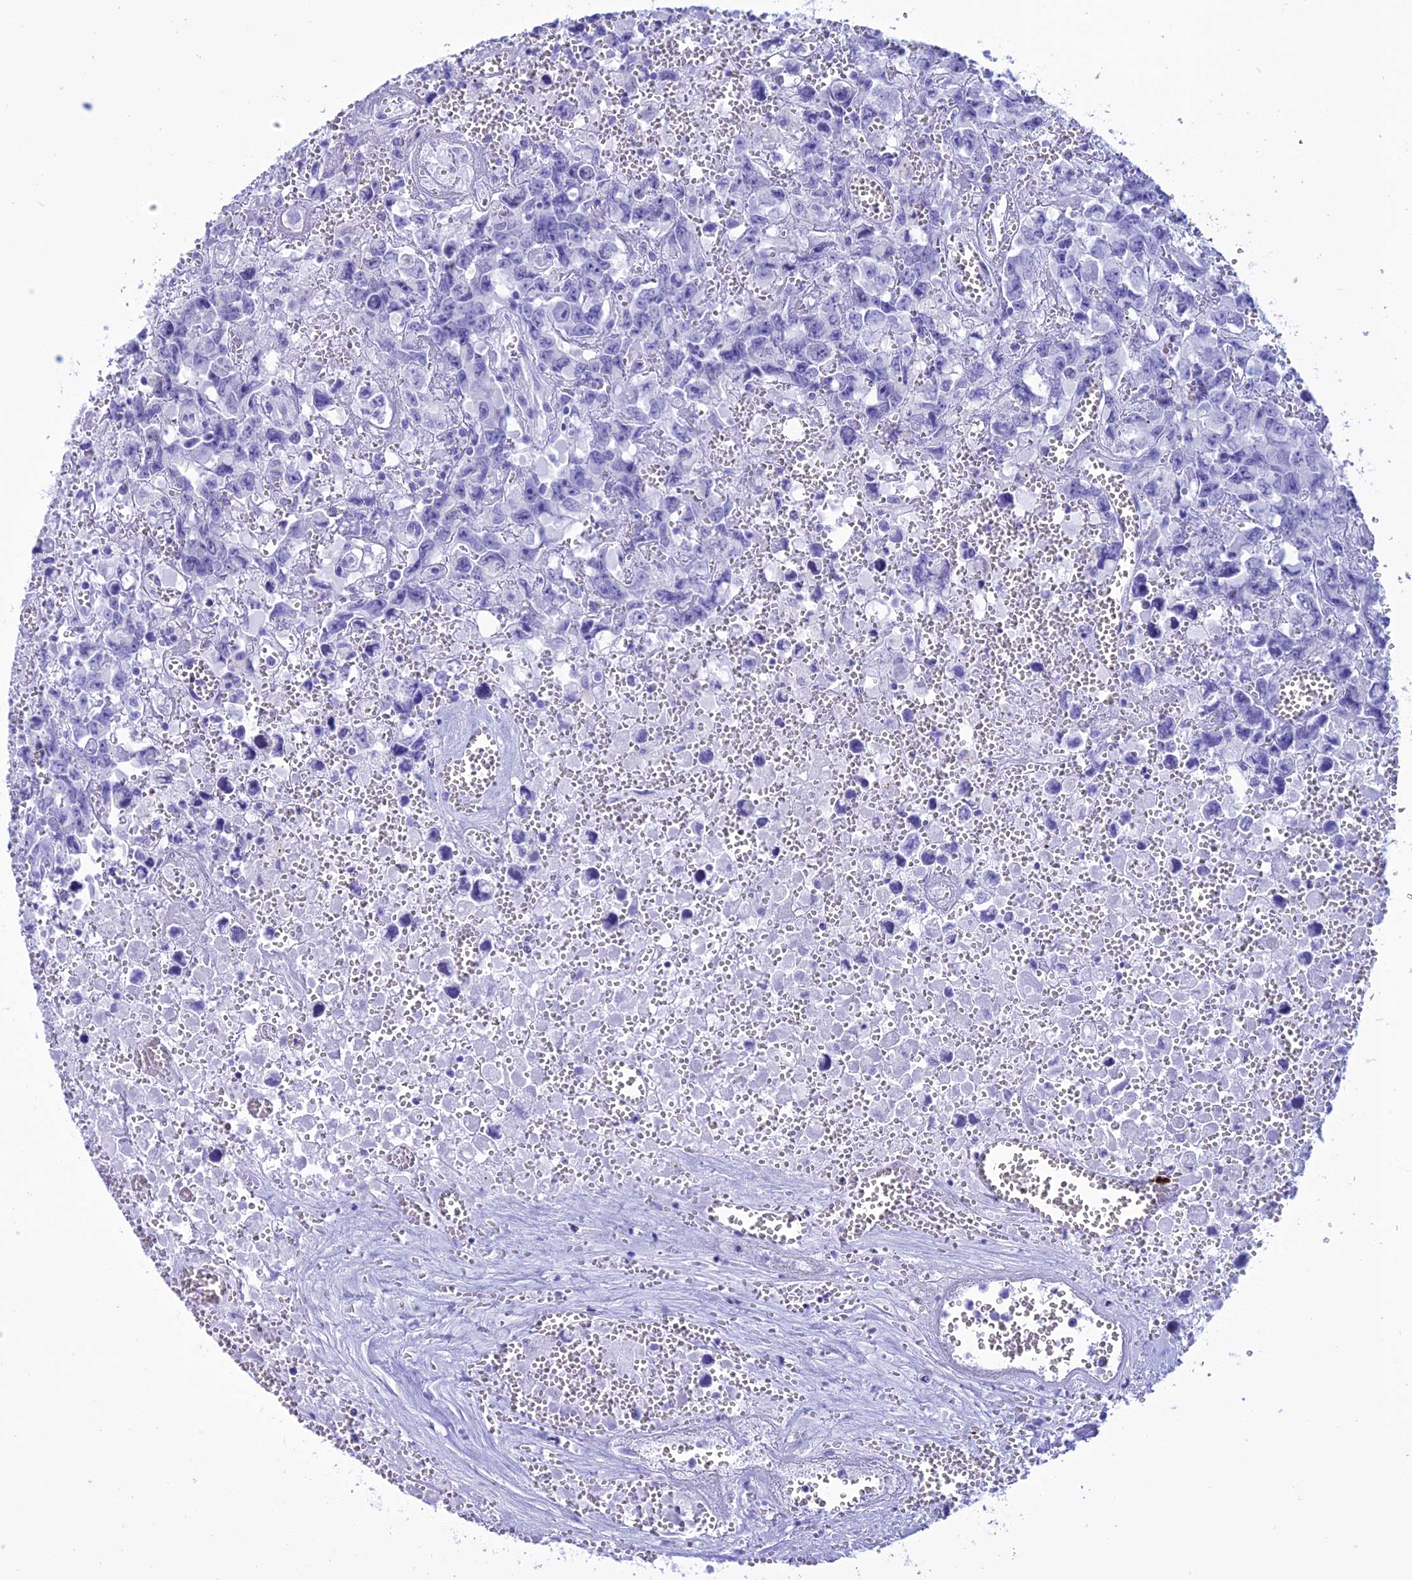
{"staining": {"intensity": "negative", "quantity": "none", "location": "none"}, "tissue": "testis cancer", "cell_type": "Tumor cells", "image_type": "cancer", "snomed": [{"axis": "morphology", "description": "Carcinoma, Embryonal, NOS"}, {"axis": "topography", "description": "Testis"}], "caption": "IHC image of neoplastic tissue: testis cancer stained with DAB reveals no significant protein positivity in tumor cells.", "gene": "MZB1", "patient": {"sex": "male", "age": 31}}